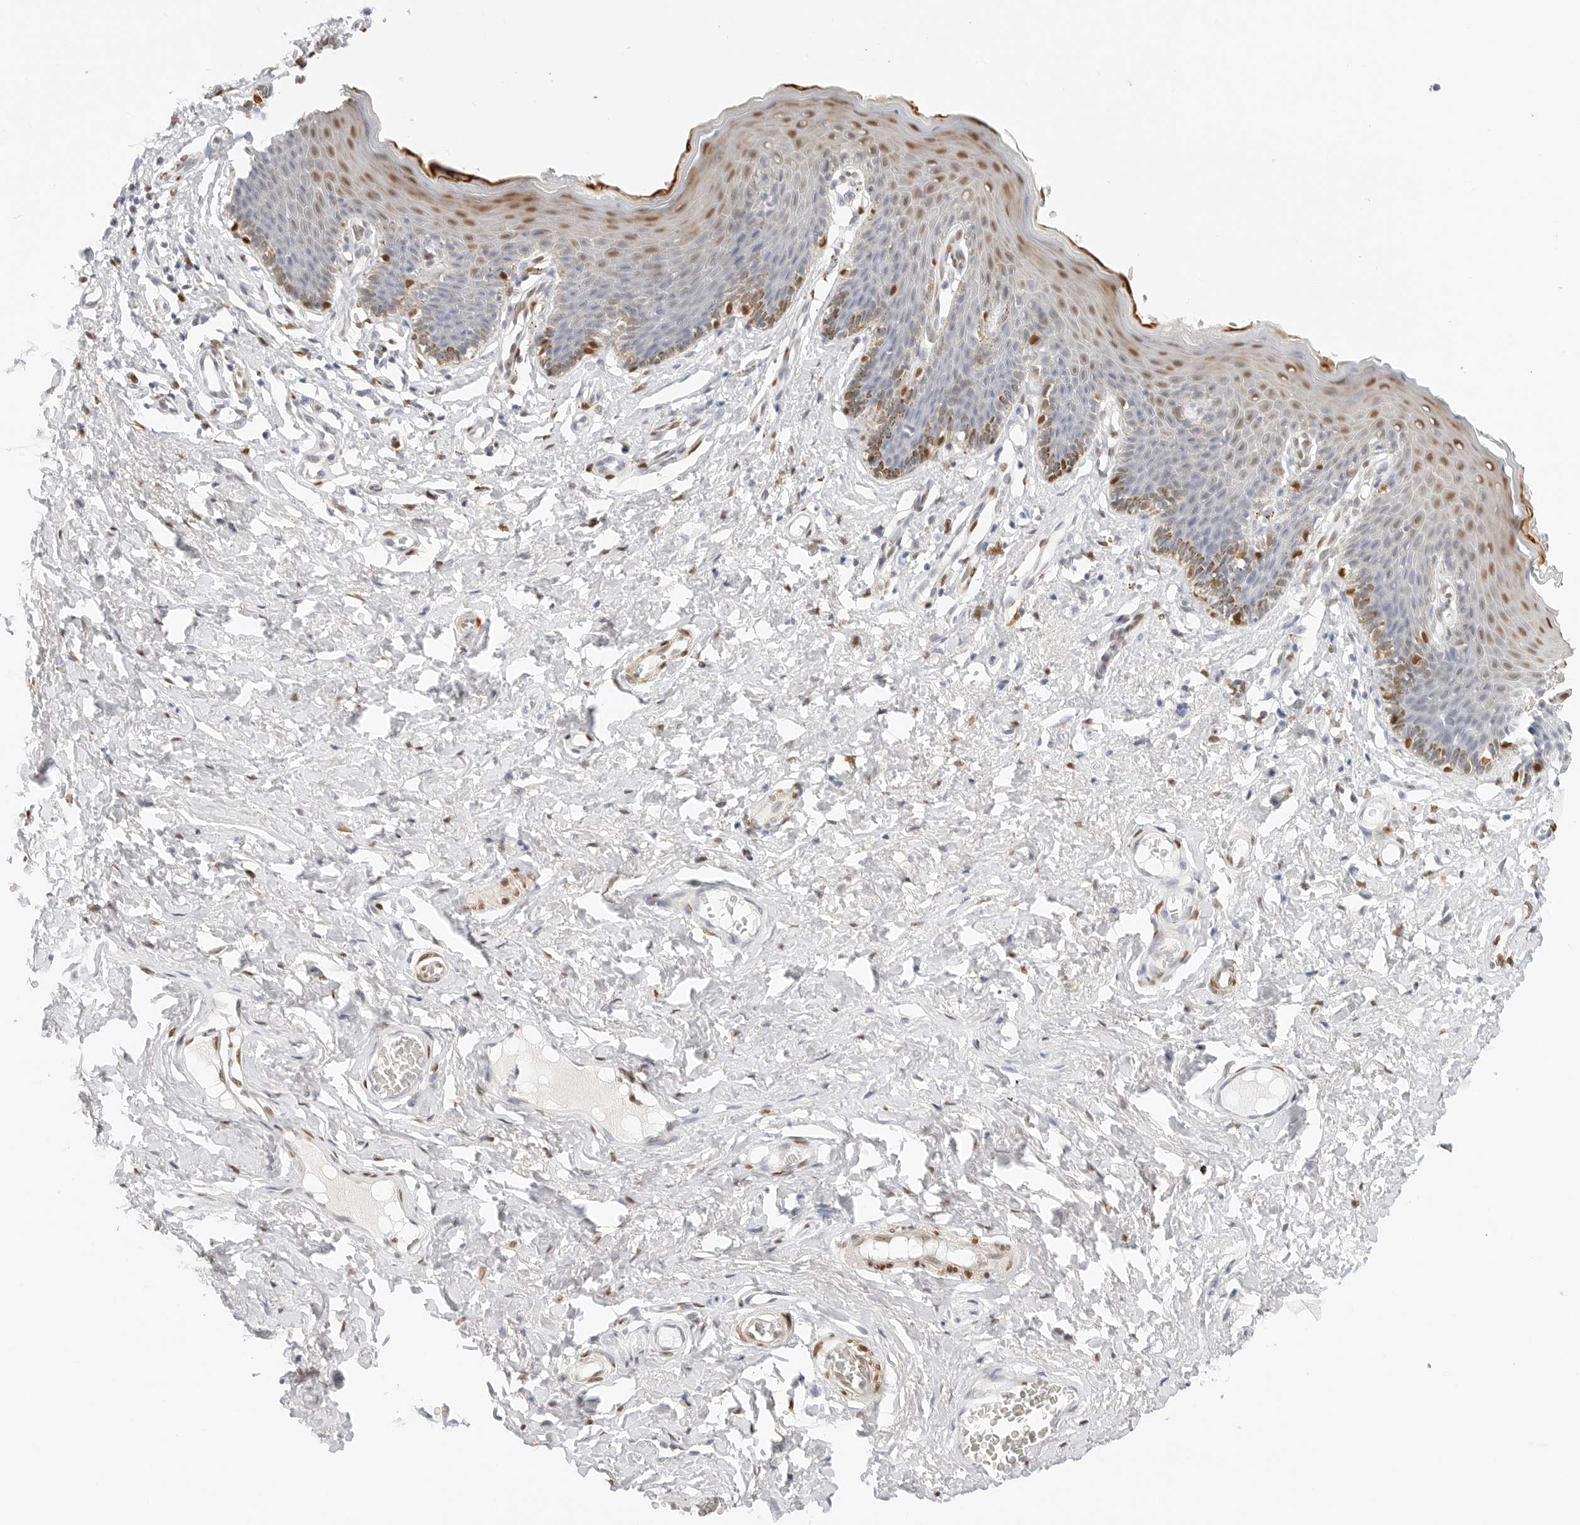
{"staining": {"intensity": "moderate", "quantity": "25%-75%", "location": "cytoplasmic/membranous,nuclear"}, "tissue": "skin", "cell_type": "Epidermal cells", "image_type": "normal", "snomed": [{"axis": "morphology", "description": "Normal tissue, NOS"}, {"axis": "topography", "description": "Vulva"}], "caption": "This image shows immunohistochemistry staining of normal human skin, with medium moderate cytoplasmic/membranous,nuclear staining in approximately 25%-75% of epidermal cells.", "gene": "SPIDR", "patient": {"sex": "female", "age": 66}}